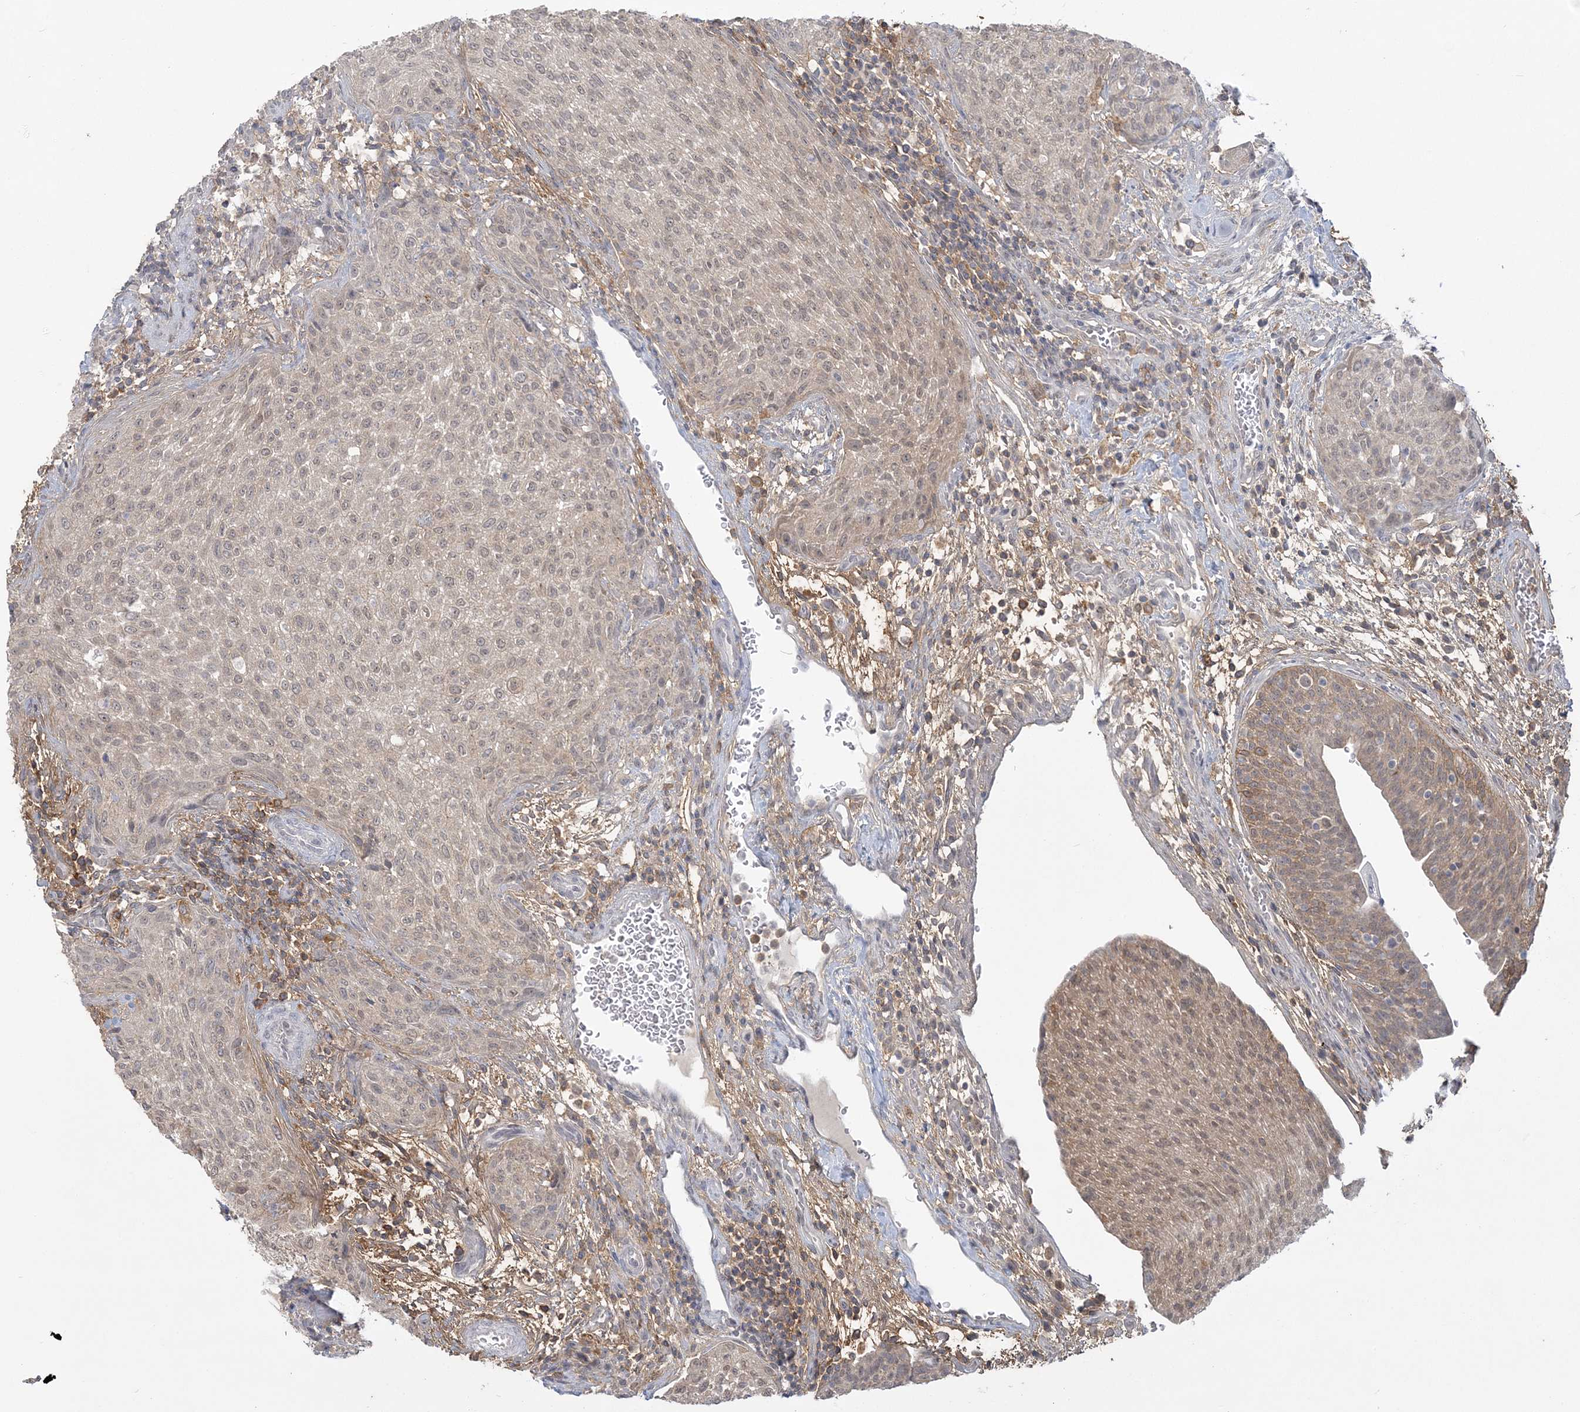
{"staining": {"intensity": "weak", "quantity": "25%-75%", "location": "nuclear"}, "tissue": "urothelial cancer", "cell_type": "Tumor cells", "image_type": "cancer", "snomed": [{"axis": "morphology", "description": "Urothelial carcinoma, High grade"}, {"axis": "topography", "description": "Urinary bladder"}], "caption": "A micrograph of urothelial cancer stained for a protein exhibits weak nuclear brown staining in tumor cells. The protein of interest is stained brown, and the nuclei are stained in blue (DAB (3,3'-diaminobenzidine) IHC with brightfield microscopy, high magnification).", "gene": "ANKS1A", "patient": {"sex": "male", "age": 35}}